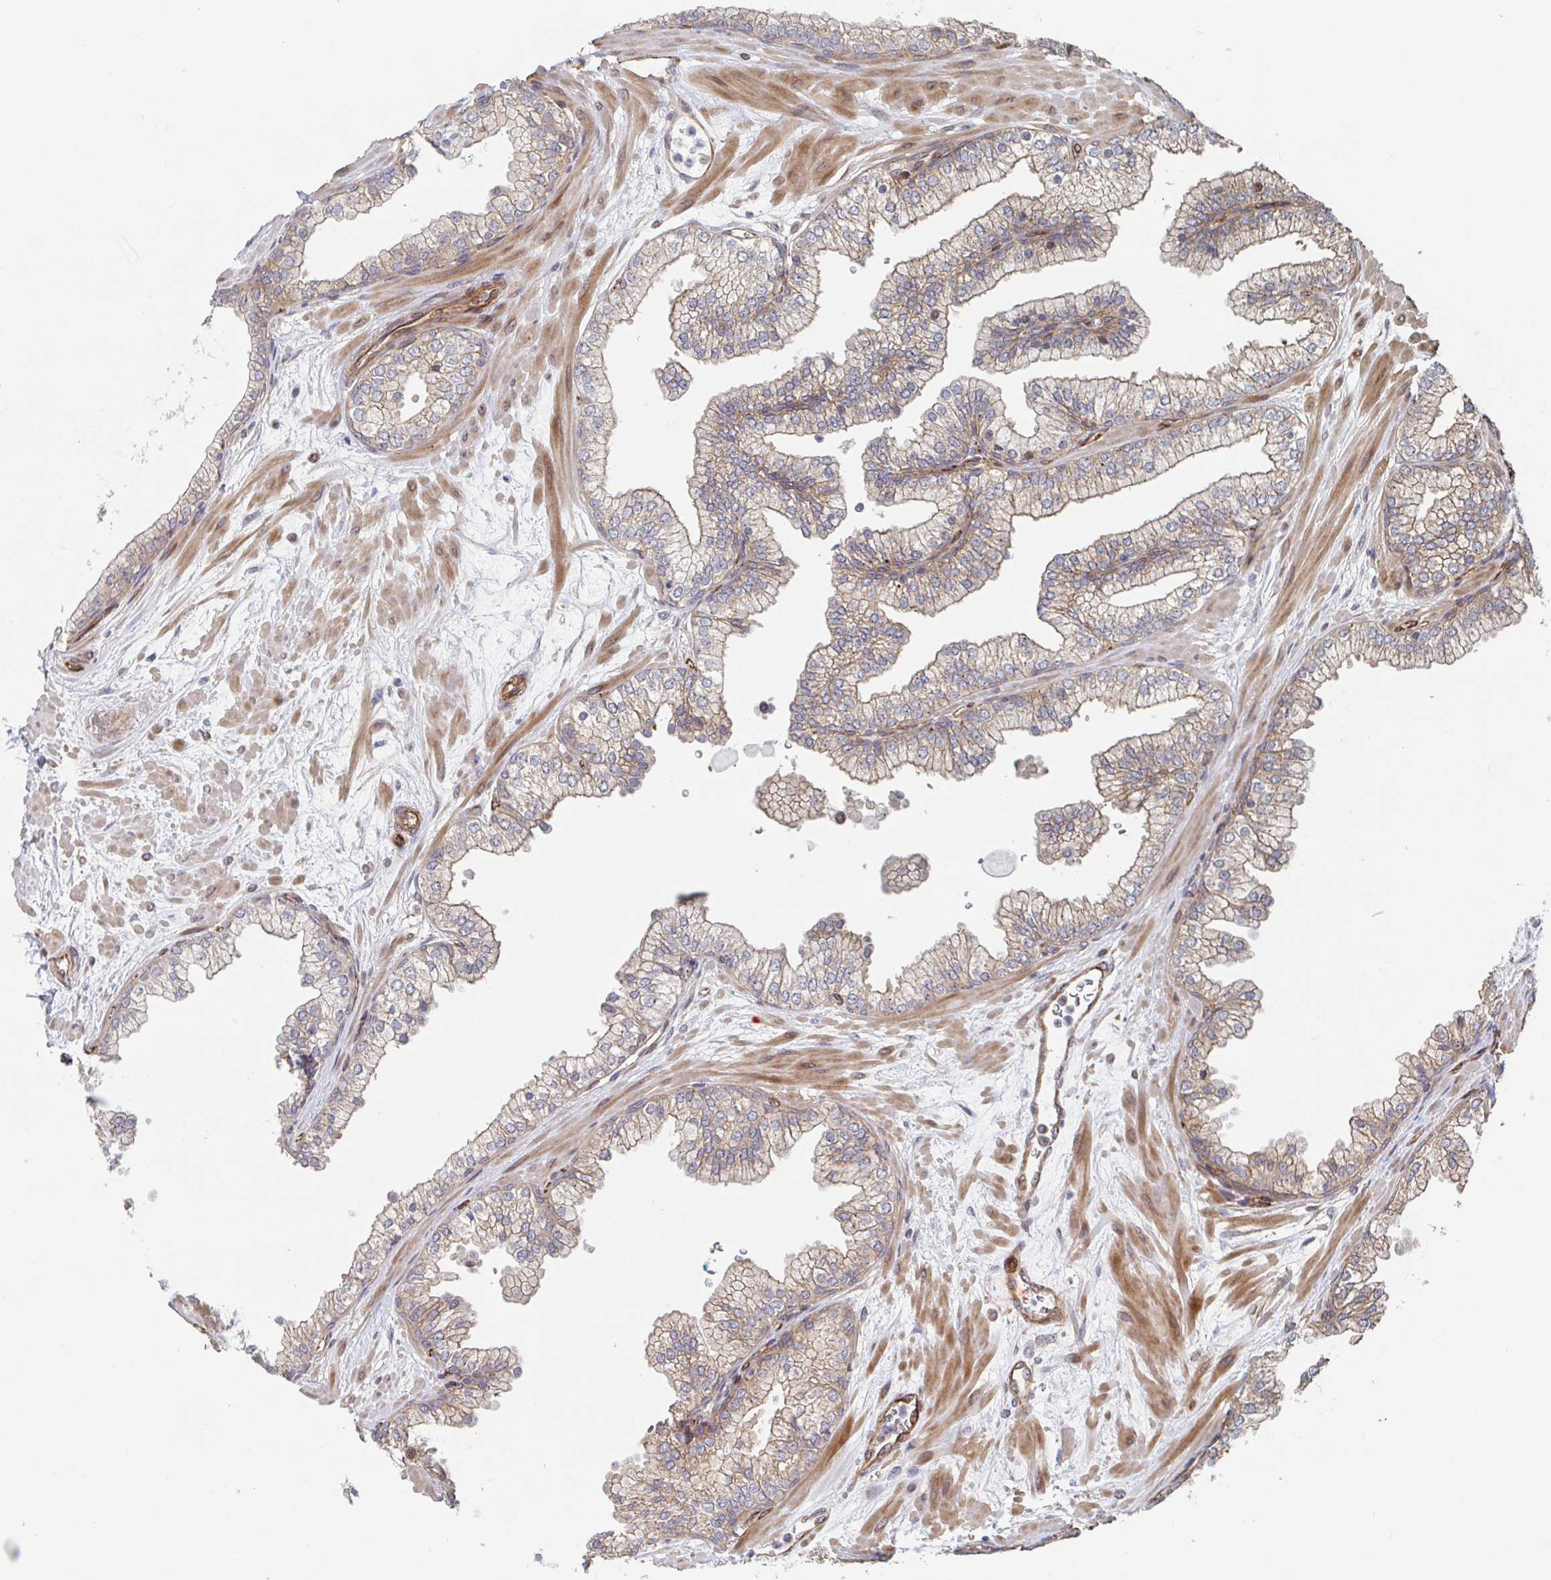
{"staining": {"intensity": "weak", "quantity": "25%-75%", "location": "cytoplasmic/membranous"}, "tissue": "prostate", "cell_type": "Glandular cells", "image_type": "normal", "snomed": [{"axis": "morphology", "description": "Normal tissue, NOS"}, {"axis": "topography", "description": "Prostate"}, {"axis": "topography", "description": "Peripheral nerve tissue"}], "caption": "DAB immunohistochemical staining of benign human prostate demonstrates weak cytoplasmic/membranous protein expression in approximately 25%-75% of glandular cells. Nuclei are stained in blue.", "gene": "DVL3", "patient": {"sex": "male", "age": 61}}